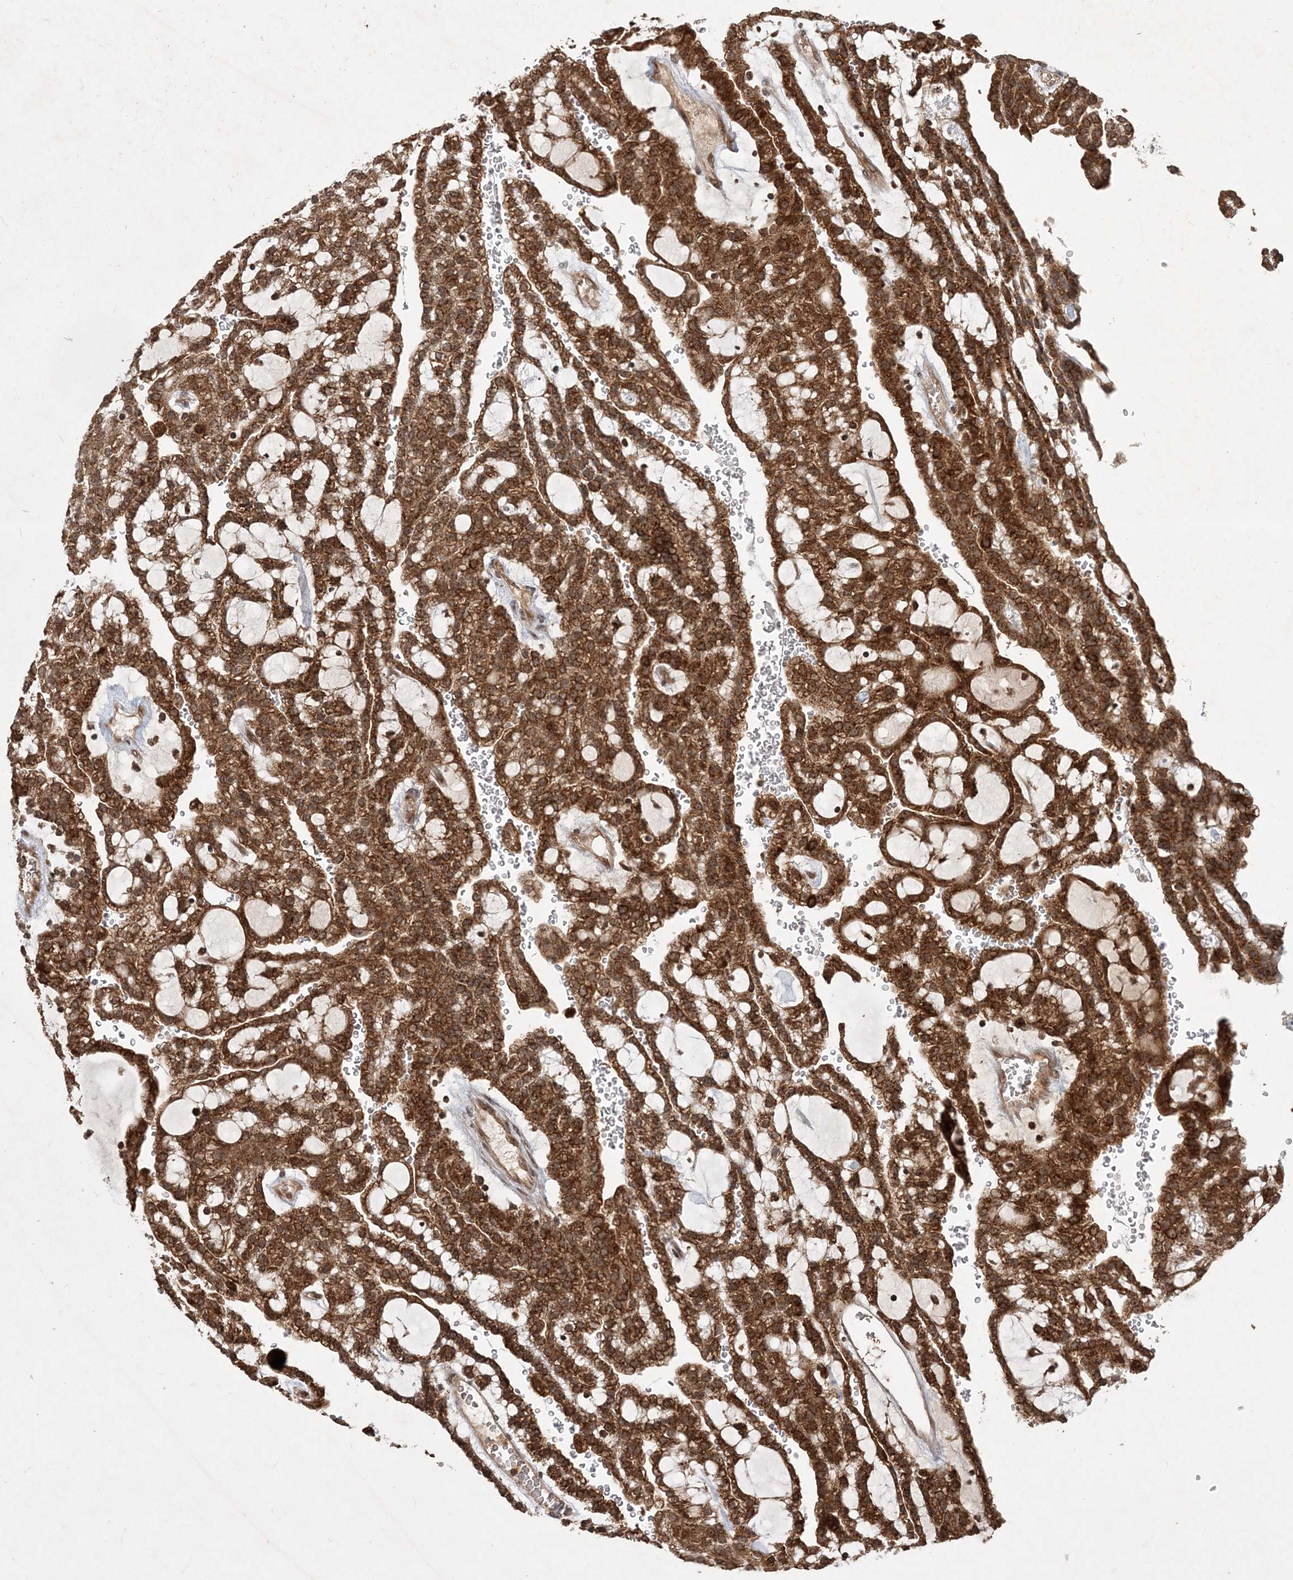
{"staining": {"intensity": "strong", "quantity": ">75%", "location": "cytoplasmic/membranous"}, "tissue": "renal cancer", "cell_type": "Tumor cells", "image_type": "cancer", "snomed": [{"axis": "morphology", "description": "Adenocarcinoma, NOS"}, {"axis": "topography", "description": "Kidney"}], "caption": "The immunohistochemical stain shows strong cytoplasmic/membranous positivity in tumor cells of renal cancer (adenocarcinoma) tissue. (DAB (3,3'-diaminobenzidine) = brown stain, brightfield microscopy at high magnification).", "gene": "UBR3", "patient": {"sex": "male", "age": 63}}